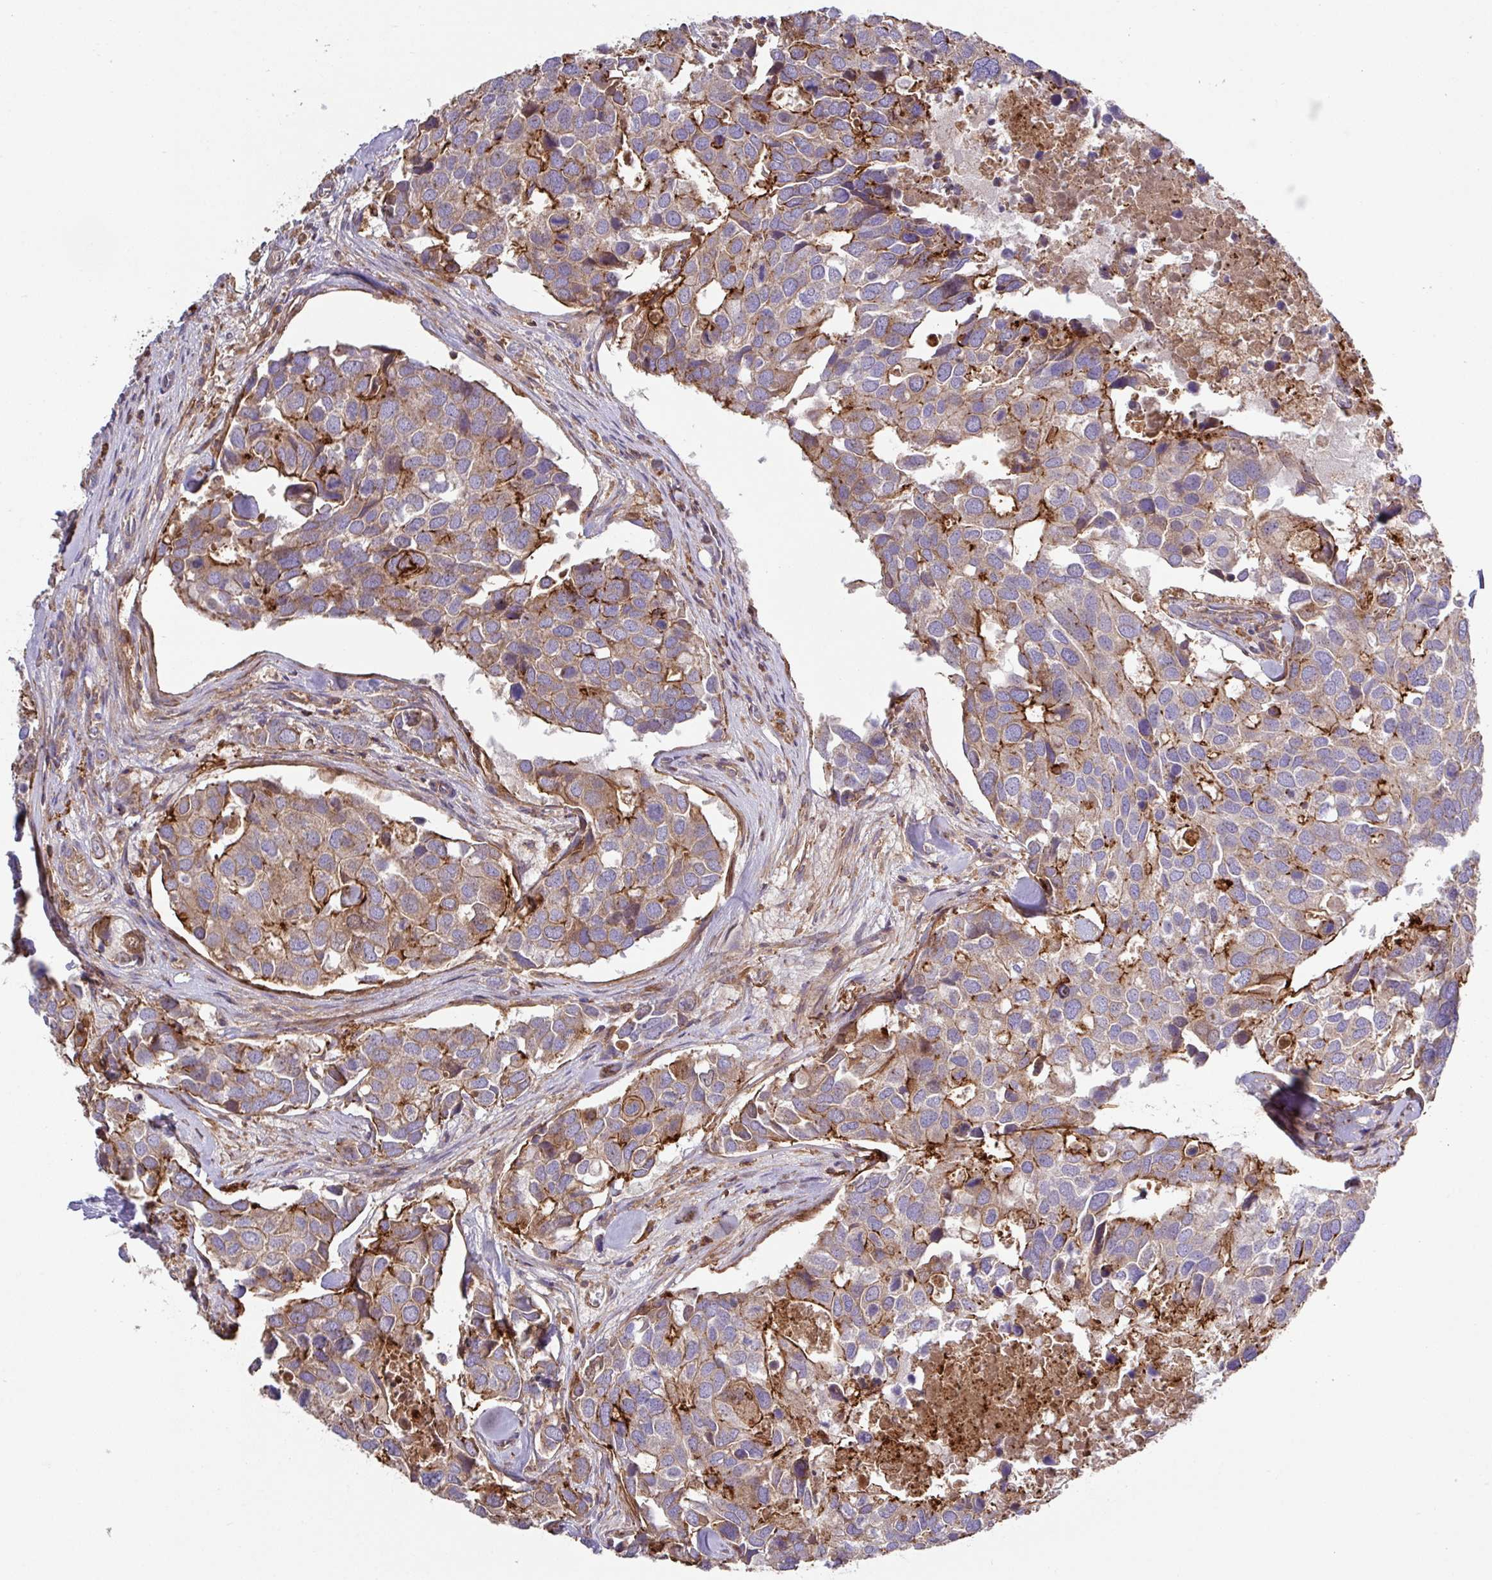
{"staining": {"intensity": "moderate", "quantity": "<25%", "location": "cytoplasmic/membranous"}, "tissue": "breast cancer", "cell_type": "Tumor cells", "image_type": "cancer", "snomed": [{"axis": "morphology", "description": "Duct carcinoma"}, {"axis": "topography", "description": "Breast"}], "caption": "A brown stain shows moderate cytoplasmic/membranous staining of a protein in human infiltrating ductal carcinoma (breast) tumor cells.", "gene": "RIC1", "patient": {"sex": "female", "age": 83}}